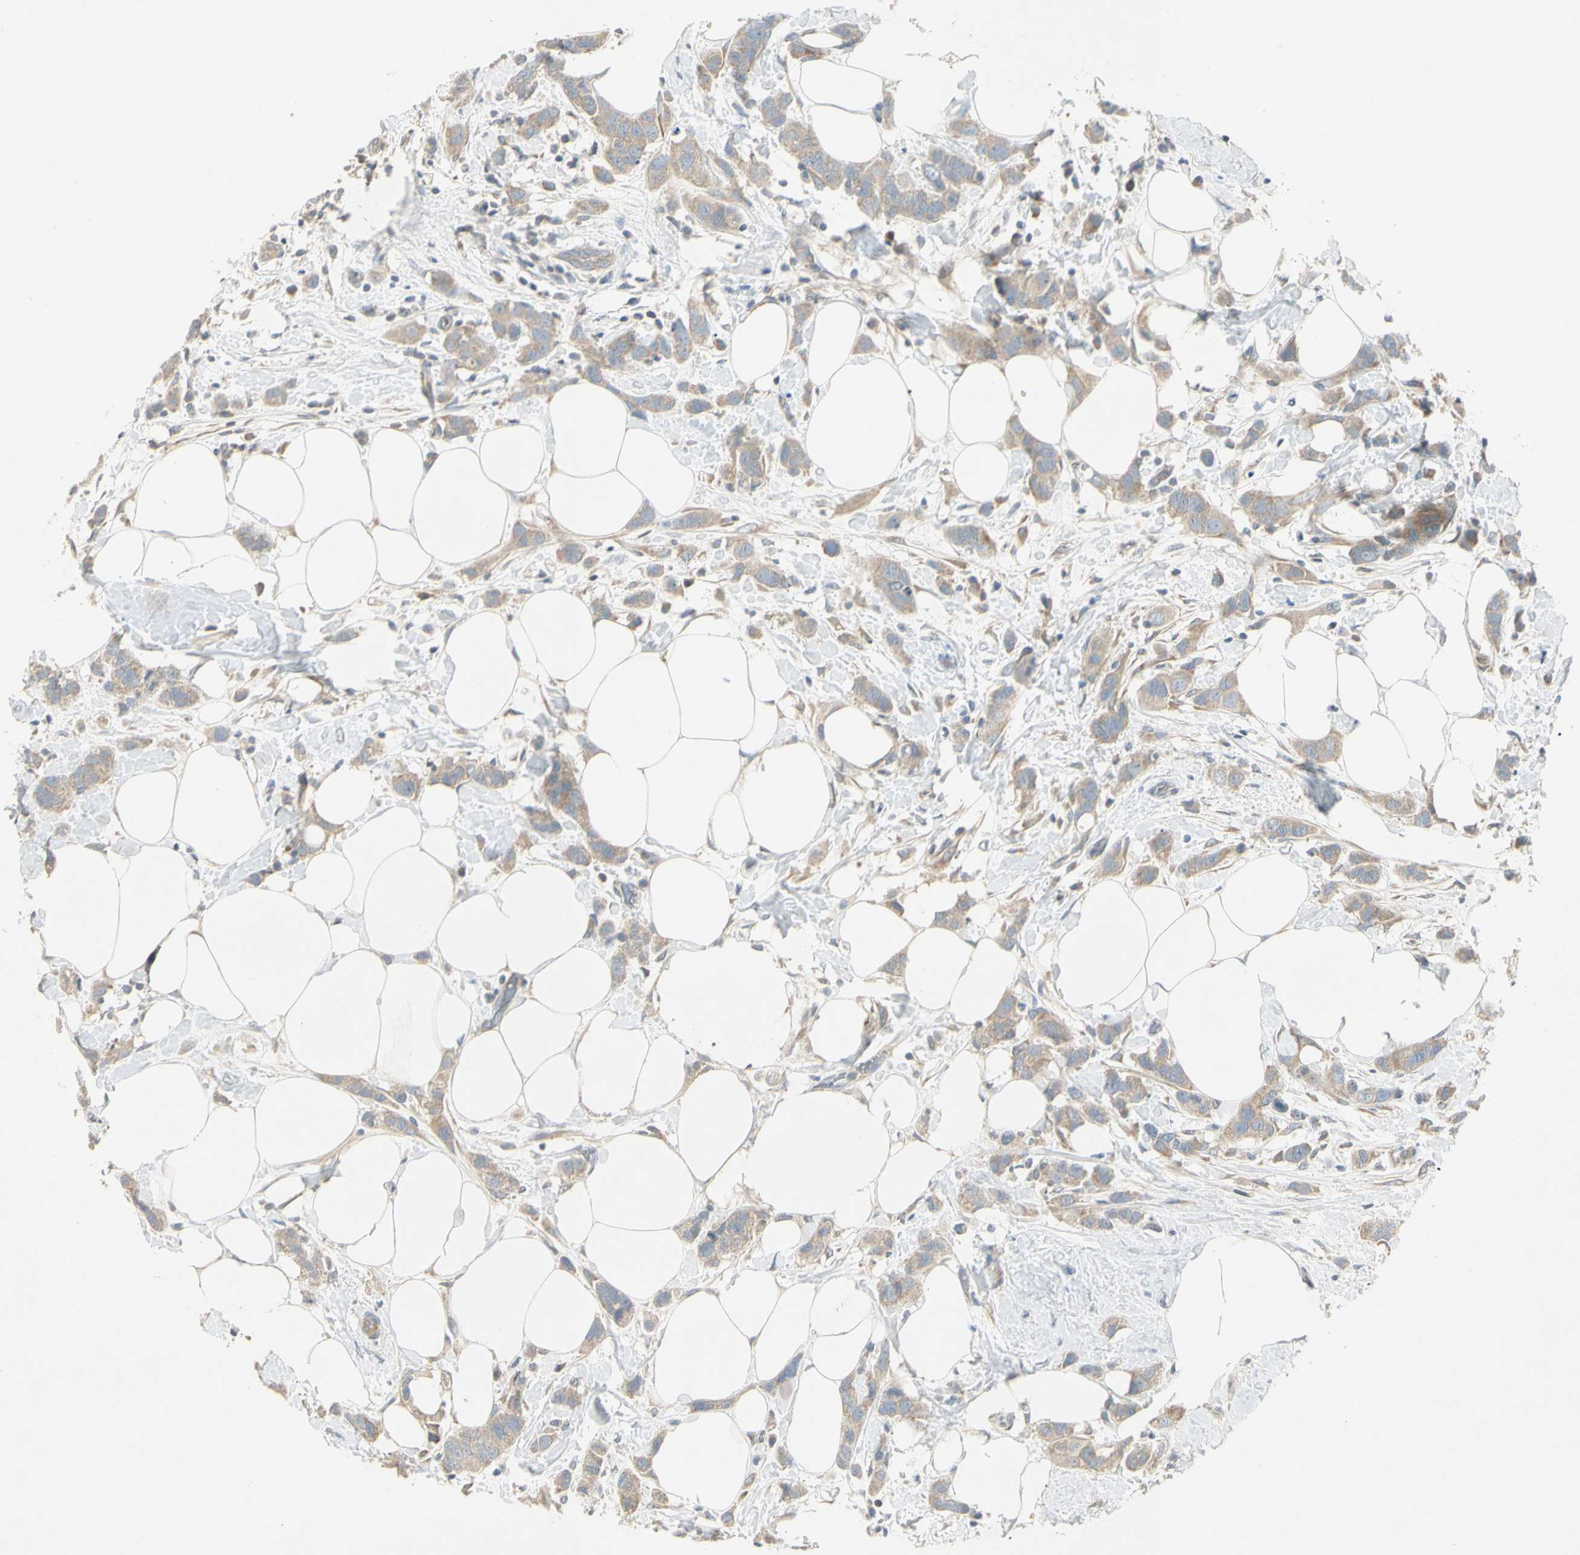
{"staining": {"intensity": "moderate", "quantity": ">75%", "location": "cytoplasmic/membranous"}, "tissue": "breast cancer", "cell_type": "Tumor cells", "image_type": "cancer", "snomed": [{"axis": "morphology", "description": "Normal tissue, NOS"}, {"axis": "morphology", "description": "Duct carcinoma"}, {"axis": "topography", "description": "Breast"}], "caption": "Protein expression analysis of human breast cancer reveals moderate cytoplasmic/membranous staining in approximately >75% of tumor cells.", "gene": "PRSS21", "patient": {"sex": "female", "age": 50}}